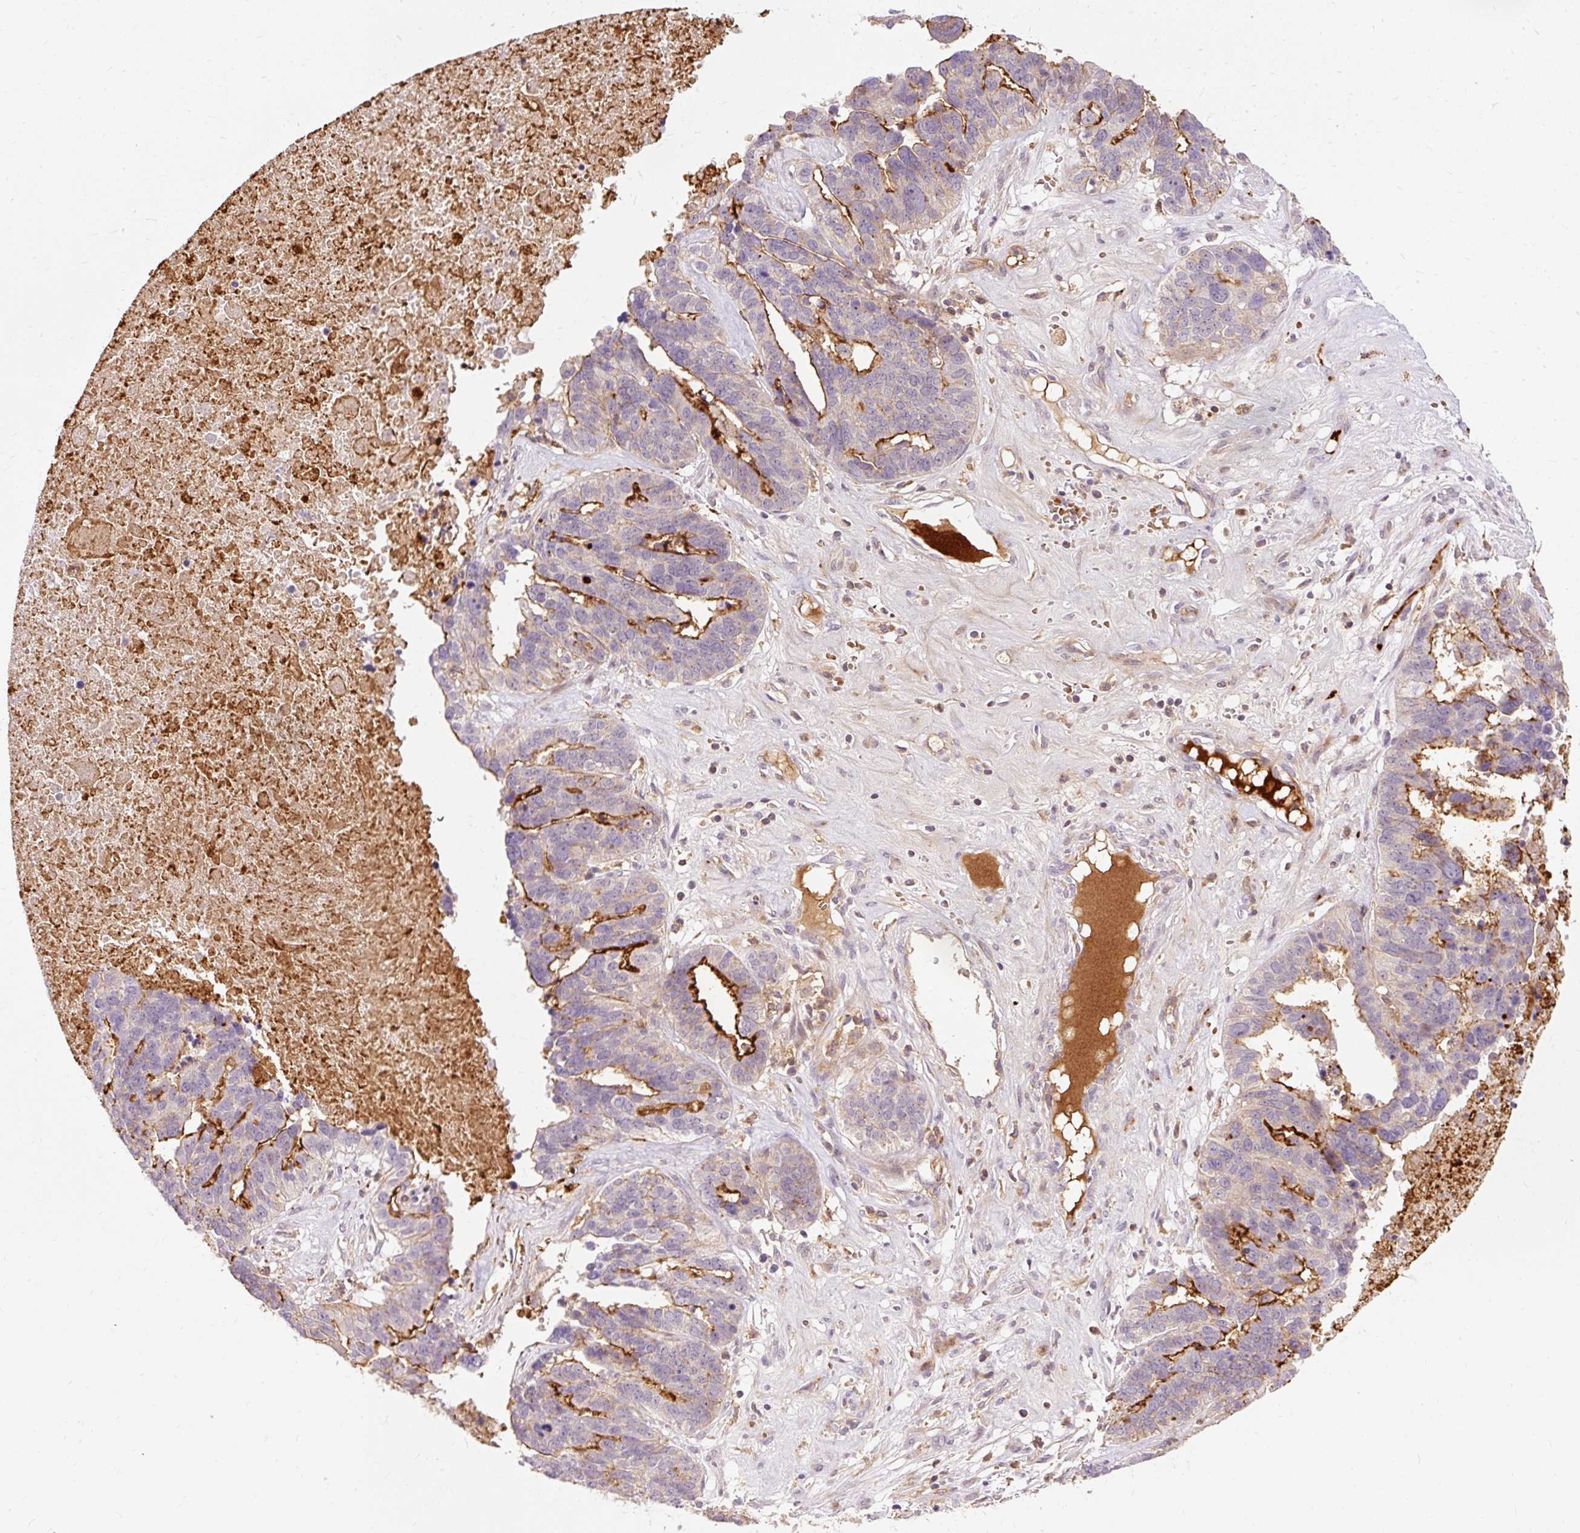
{"staining": {"intensity": "strong", "quantity": "<25%", "location": "cytoplasmic/membranous"}, "tissue": "ovarian cancer", "cell_type": "Tumor cells", "image_type": "cancer", "snomed": [{"axis": "morphology", "description": "Cystadenocarcinoma, serous, NOS"}, {"axis": "topography", "description": "Ovary"}], "caption": "Protein analysis of ovarian cancer tissue displays strong cytoplasmic/membranous expression in about <25% of tumor cells.", "gene": "CEBPZ", "patient": {"sex": "female", "age": 59}}